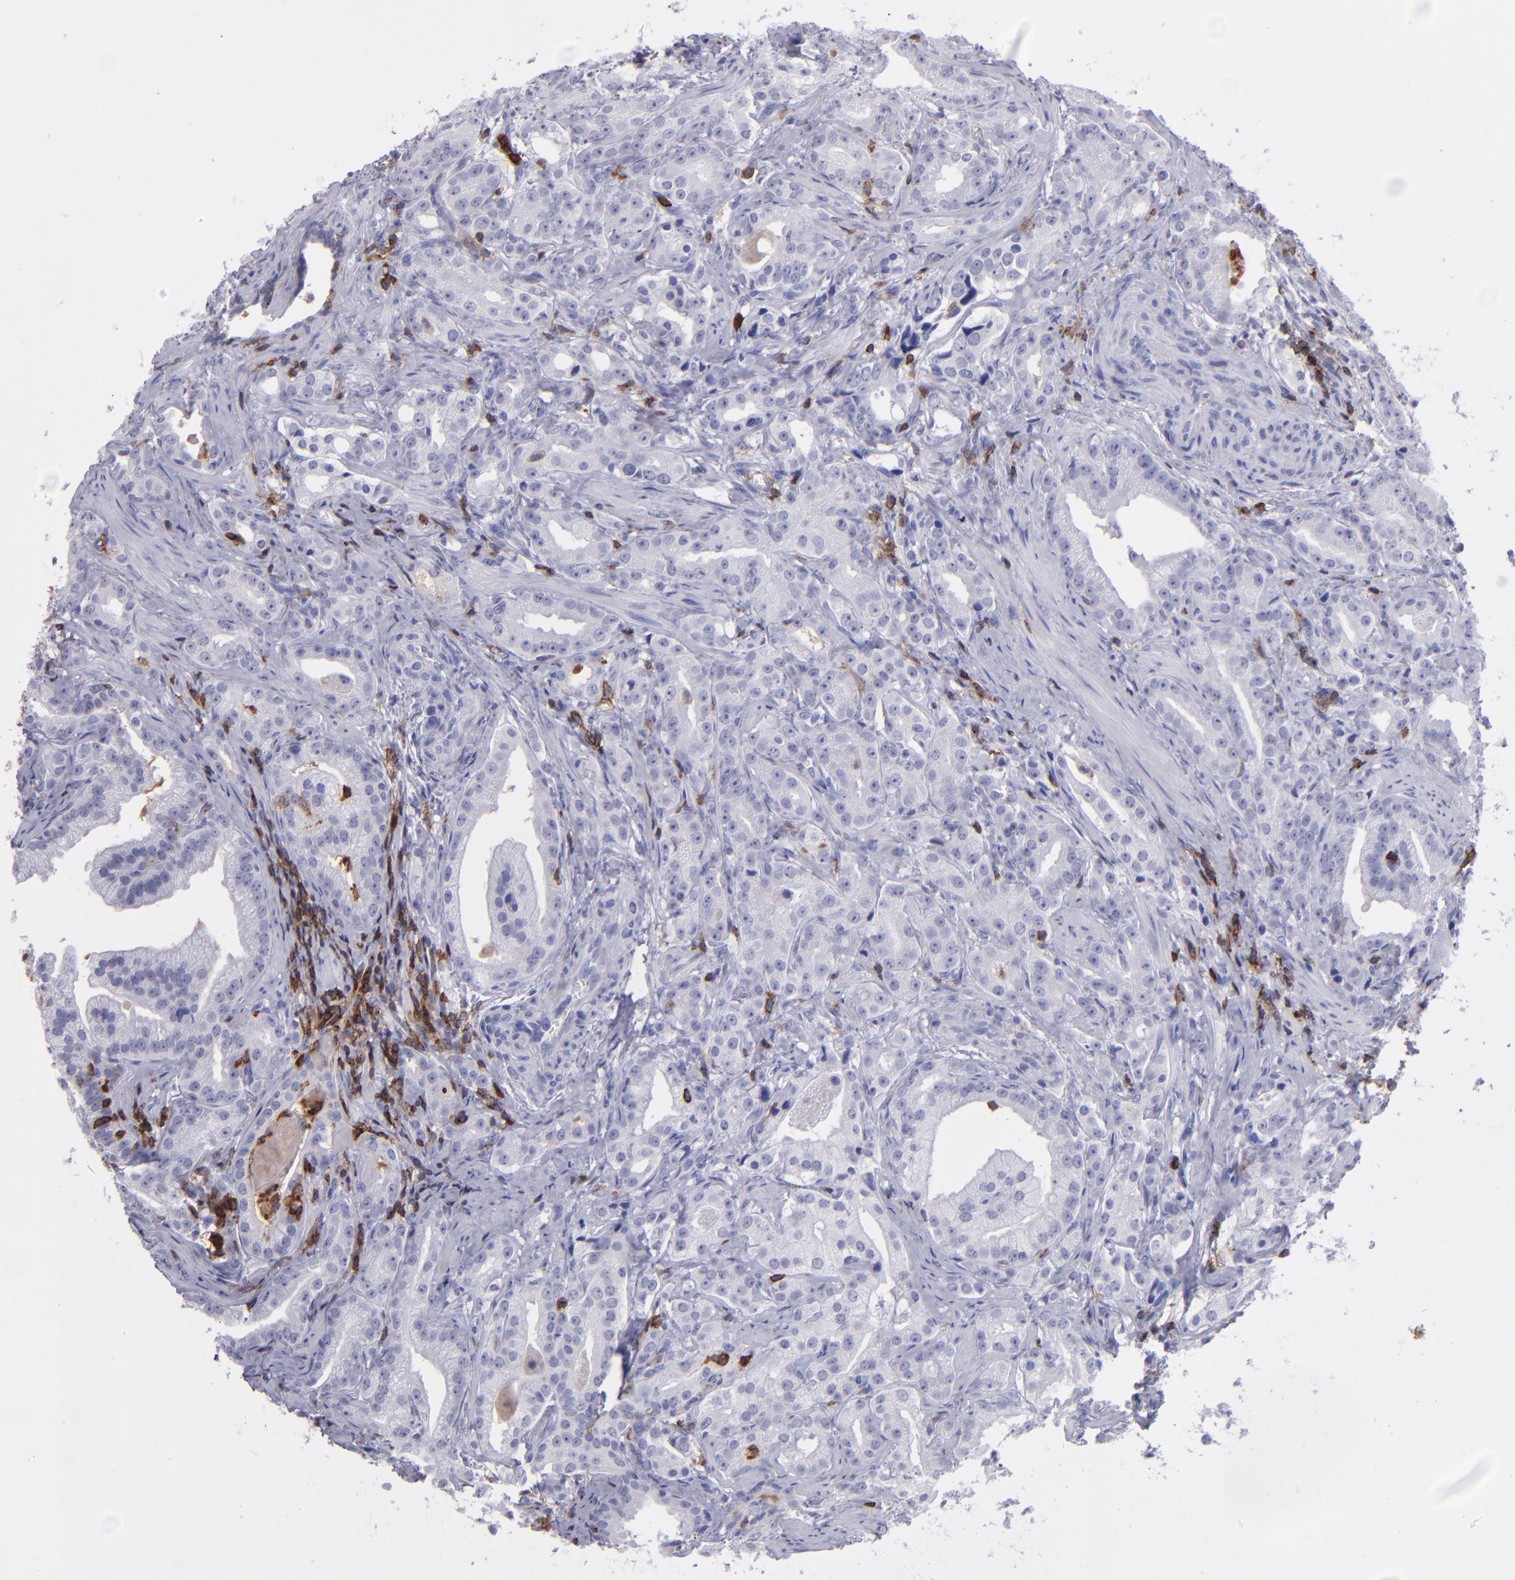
{"staining": {"intensity": "negative", "quantity": "none", "location": "none"}, "tissue": "prostate cancer", "cell_type": "Tumor cells", "image_type": "cancer", "snomed": [{"axis": "morphology", "description": "Adenocarcinoma, Low grade"}, {"axis": "topography", "description": "Prostate"}], "caption": "High power microscopy photomicrograph of an immunohistochemistry (IHC) photomicrograph of prostate cancer, revealing no significant staining in tumor cells.", "gene": "ICAM3", "patient": {"sex": "male", "age": 59}}